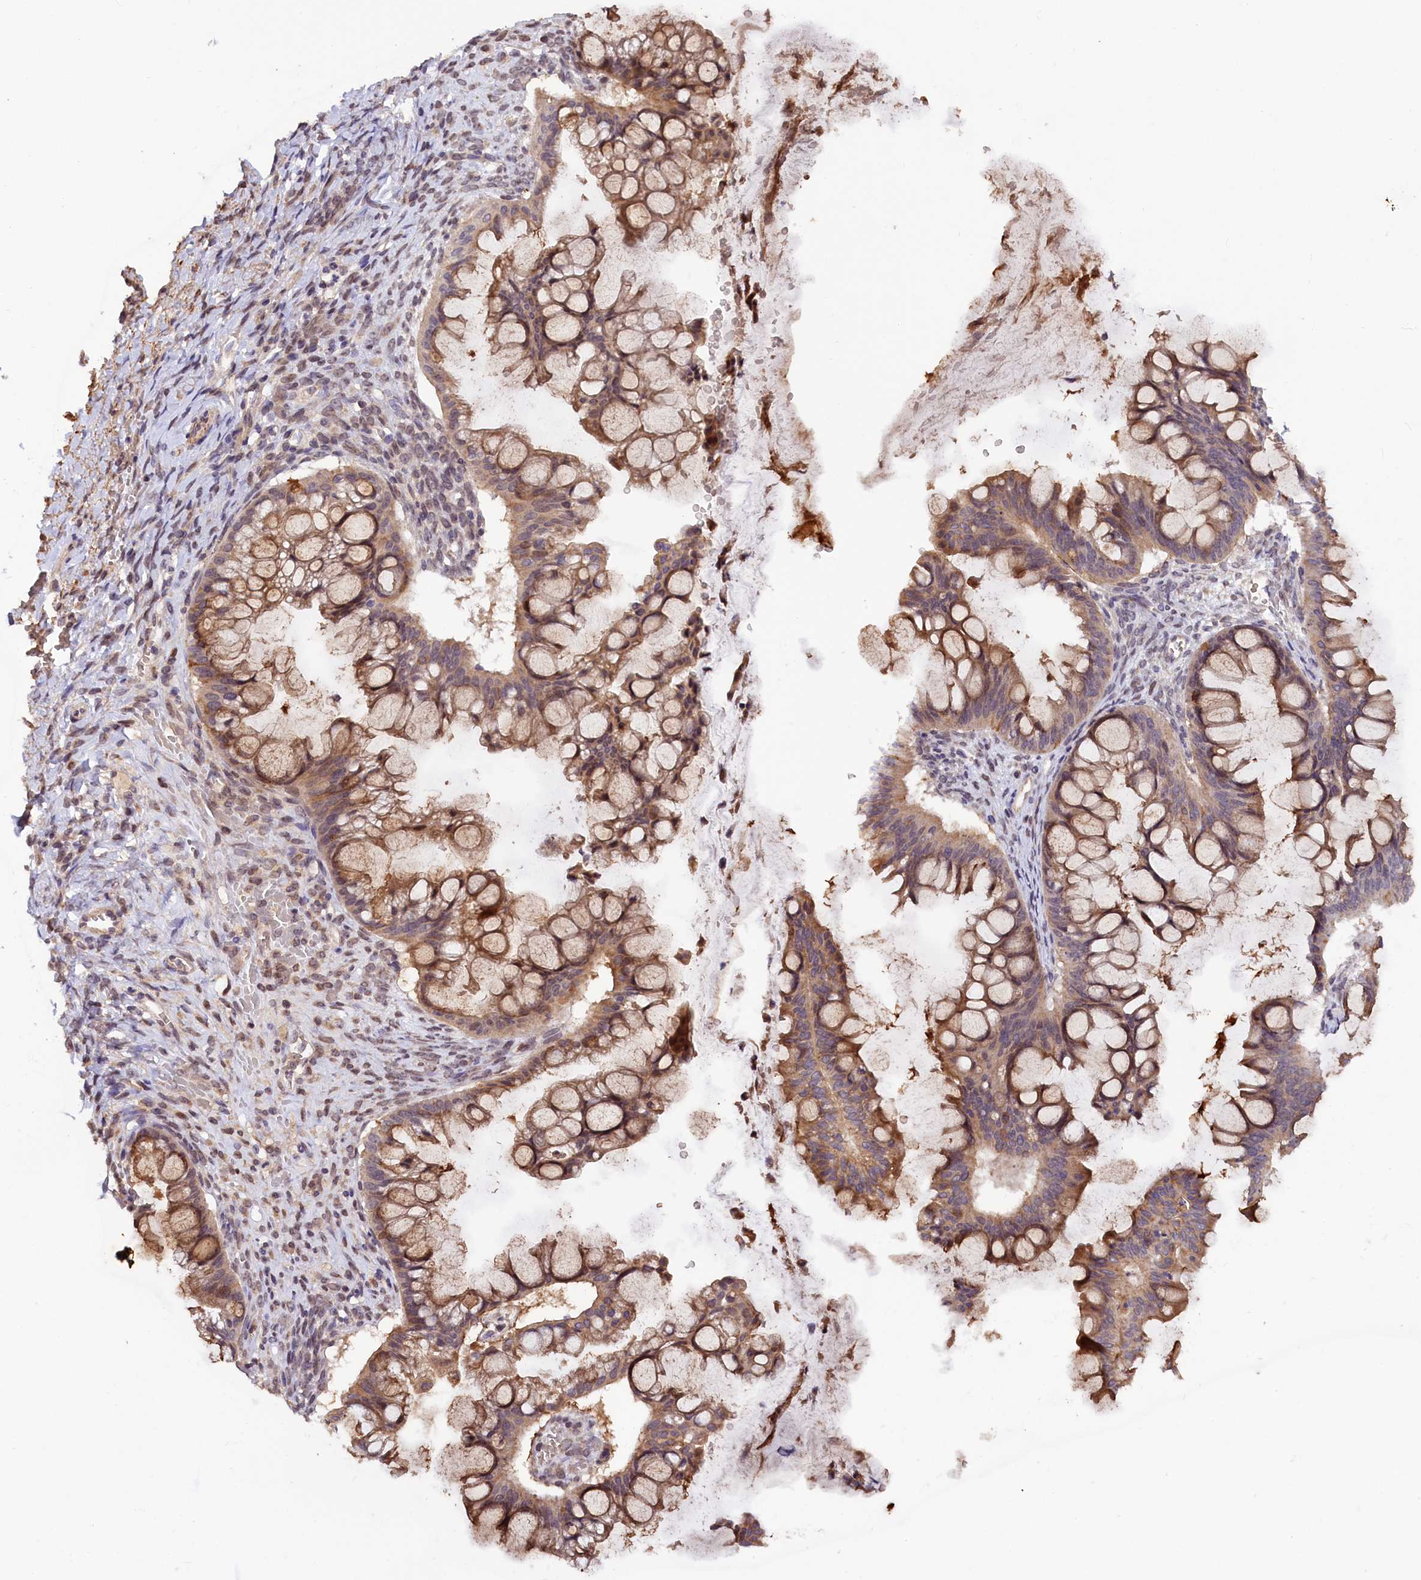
{"staining": {"intensity": "moderate", "quantity": "25%-75%", "location": "cytoplasmic/membranous"}, "tissue": "ovarian cancer", "cell_type": "Tumor cells", "image_type": "cancer", "snomed": [{"axis": "morphology", "description": "Cystadenocarcinoma, mucinous, NOS"}, {"axis": "topography", "description": "Ovary"}], "caption": "Protein expression by IHC demonstrates moderate cytoplasmic/membranous staining in about 25%-75% of tumor cells in ovarian mucinous cystadenocarcinoma.", "gene": "ZNF480", "patient": {"sex": "female", "age": 73}}